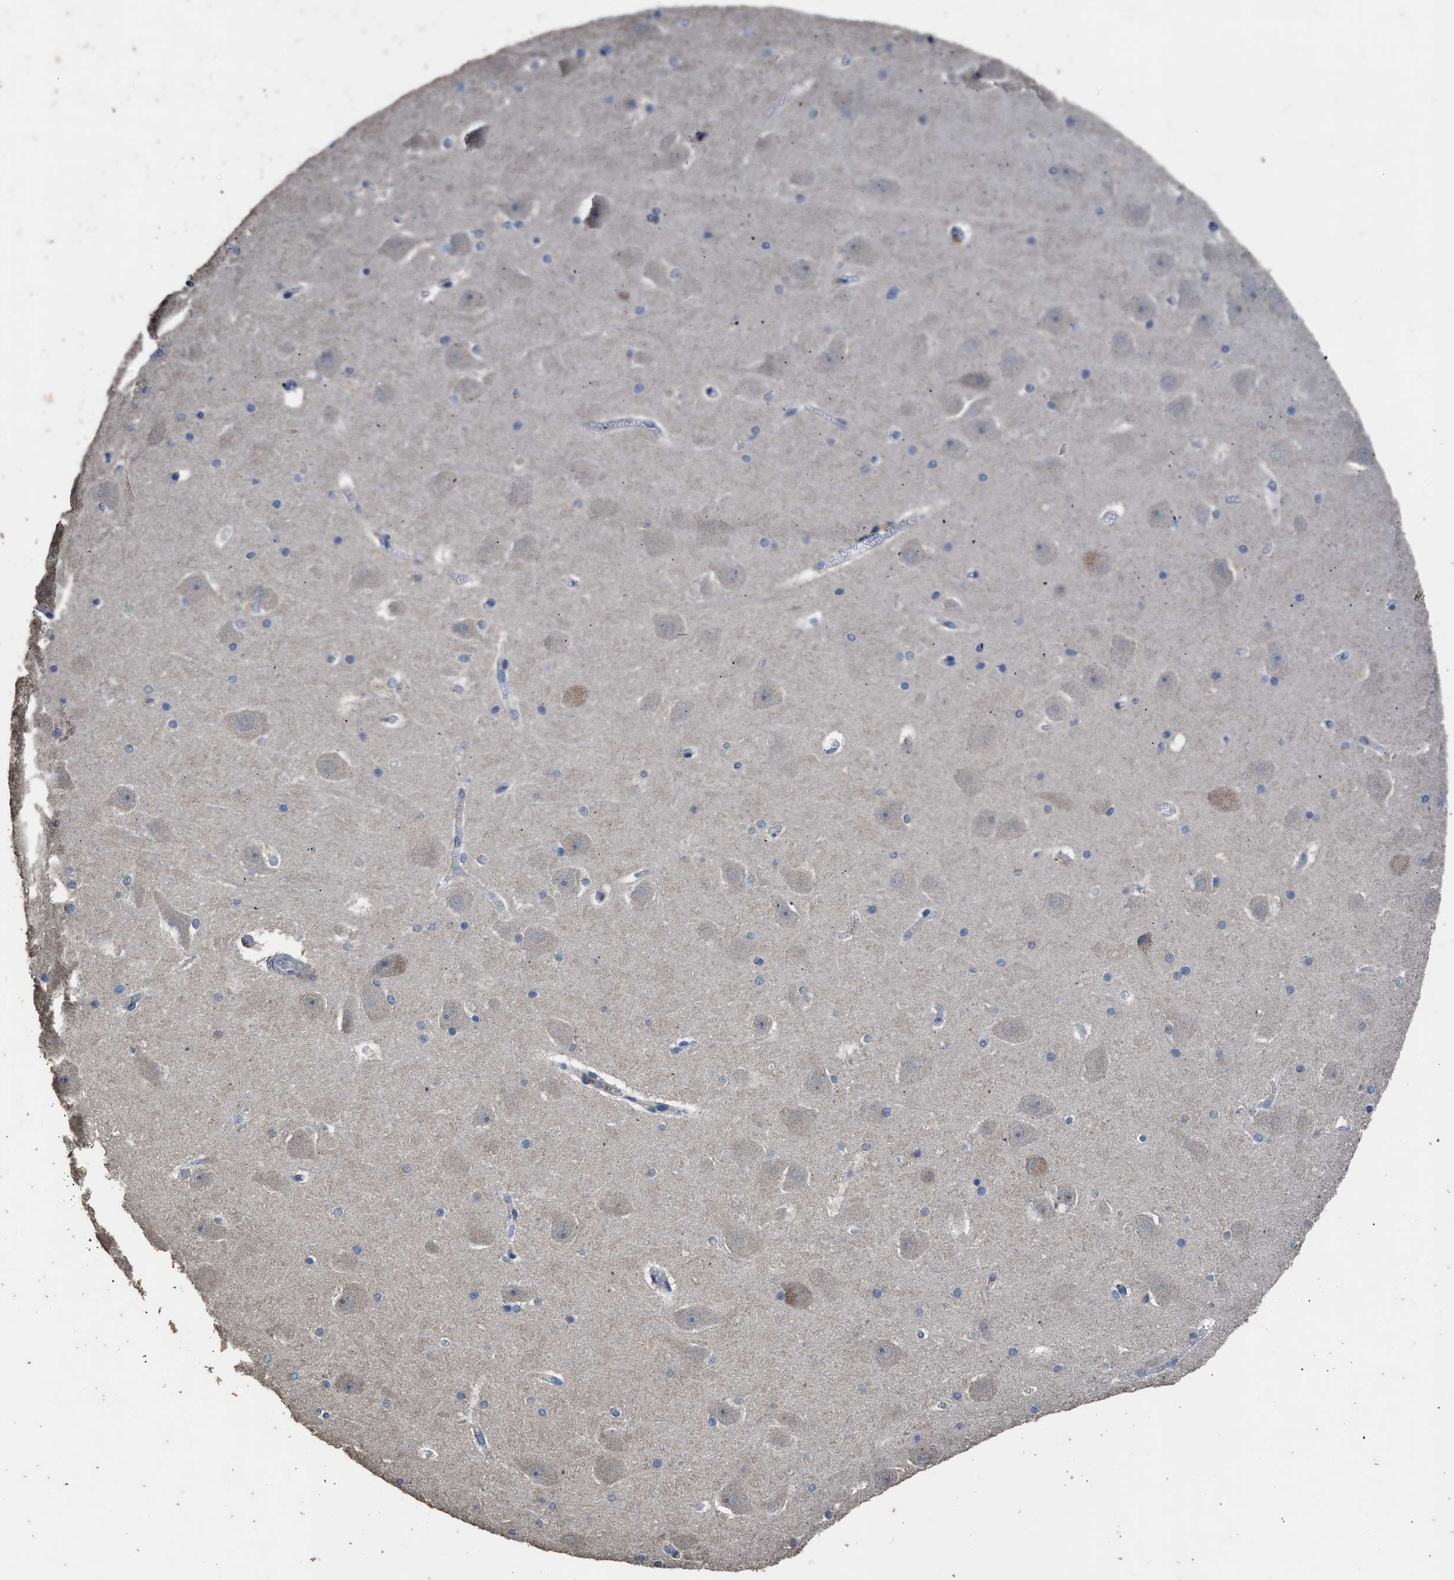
{"staining": {"intensity": "weak", "quantity": "<25%", "location": "cytoplasmic/membranous"}, "tissue": "hippocampus", "cell_type": "Glial cells", "image_type": "normal", "snomed": [{"axis": "morphology", "description": "Normal tissue, NOS"}, {"axis": "topography", "description": "Hippocampus"}], "caption": "The photomicrograph exhibits no significant positivity in glial cells of hippocampus.", "gene": "ITSN1", "patient": {"sex": "male", "age": 45}}